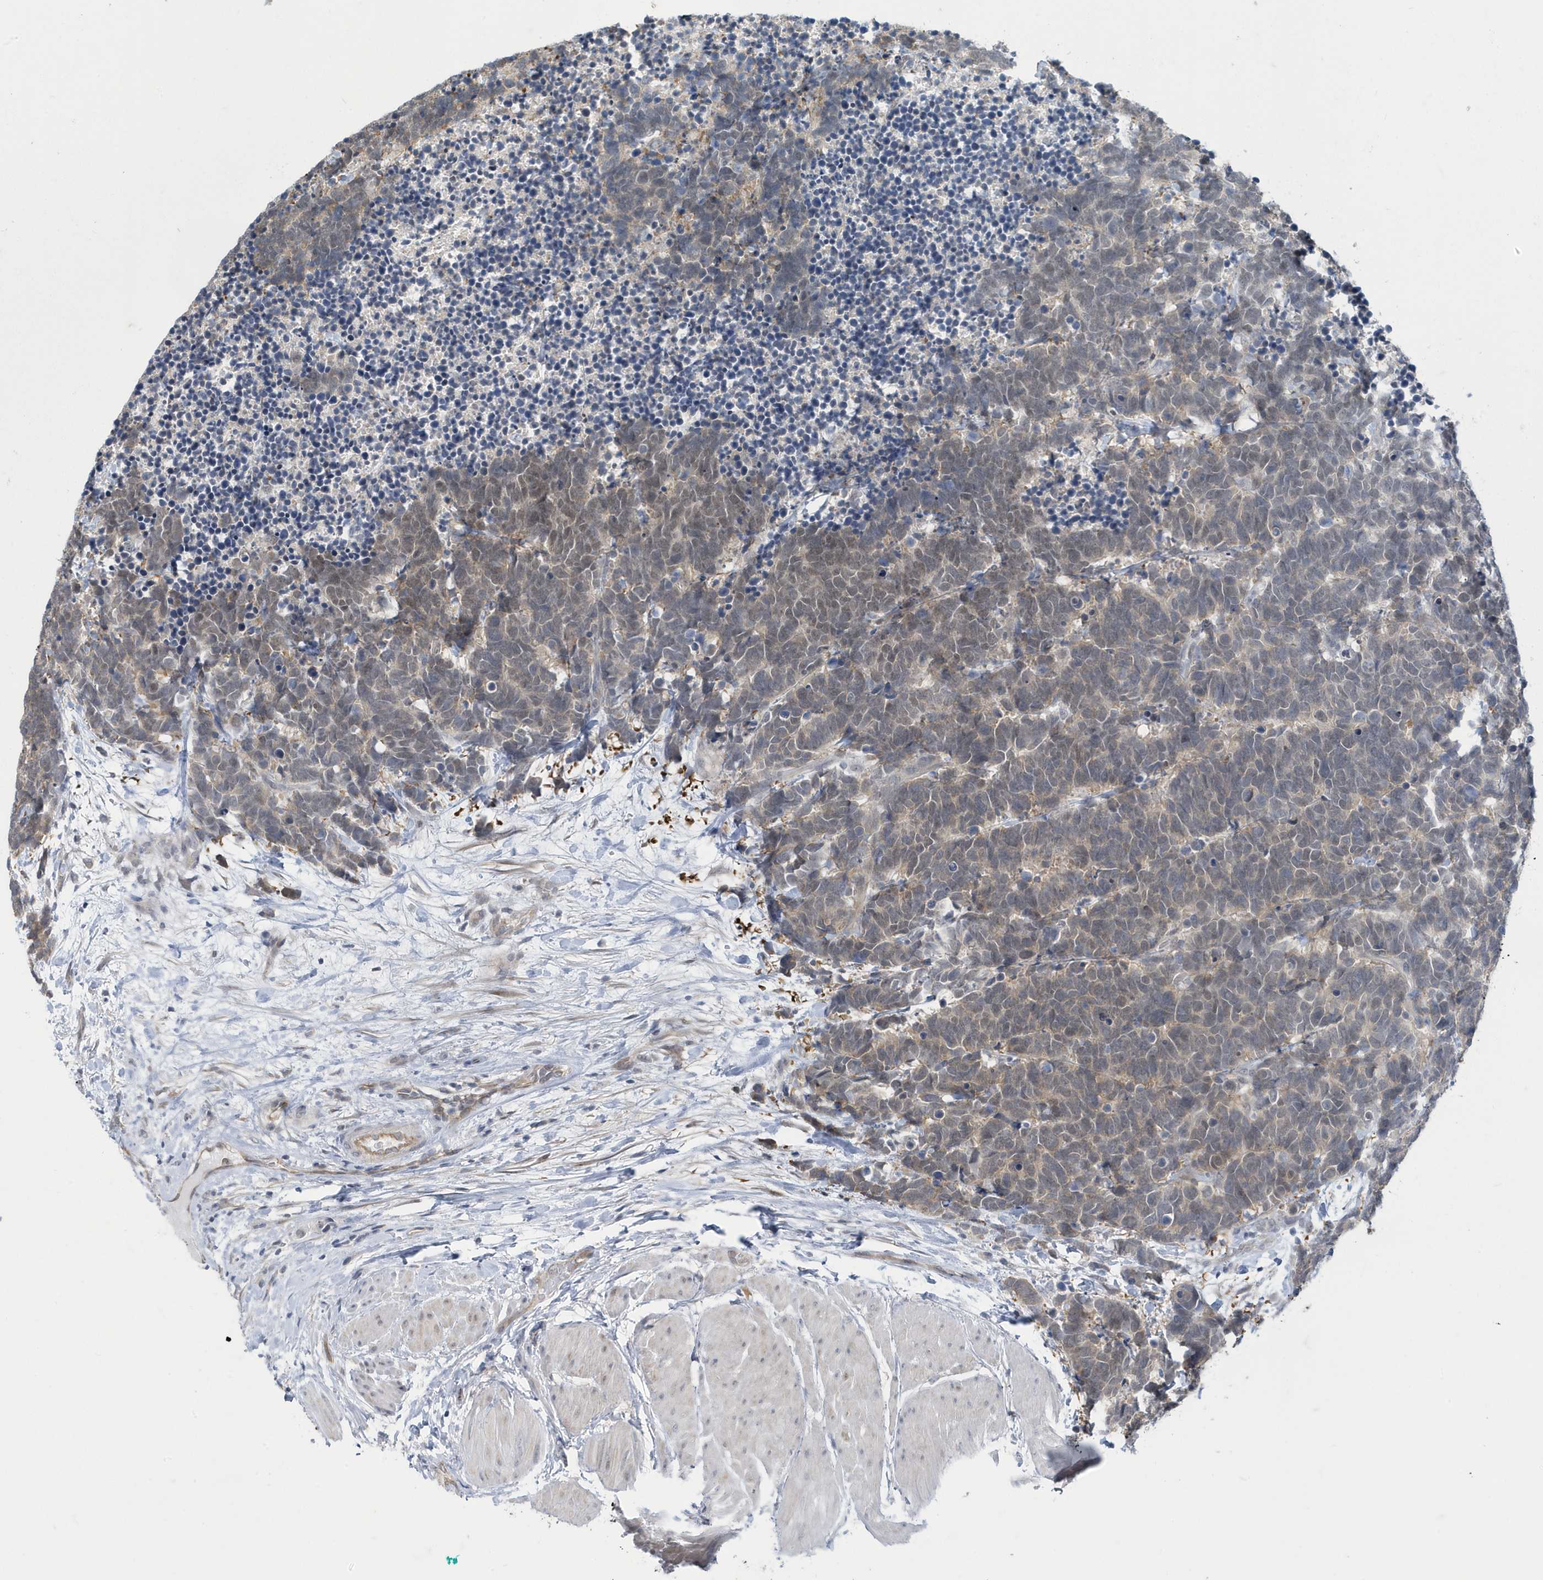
{"staining": {"intensity": "weak", "quantity": "25%-75%", "location": "cytoplasmic/membranous"}, "tissue": "carcinoid", "cell_type": "Tumor cells", "image_type": "cancer", "snomed": [{"axis": "morphology", "description": "Carcinoma, NOS"}, {"axis": "morphology", "description": "Carcinoid, malignant, NOS"}, {"axis": "topography", "description": "Urinary bladder"}], "caption": "An image of human malignant carcinoid stained for a protein reveals weak cytoplasmic/membranous brown staining in tumor cells.", "gene": "ZNF654", "patient": {"sex": "male", "age": 57}}